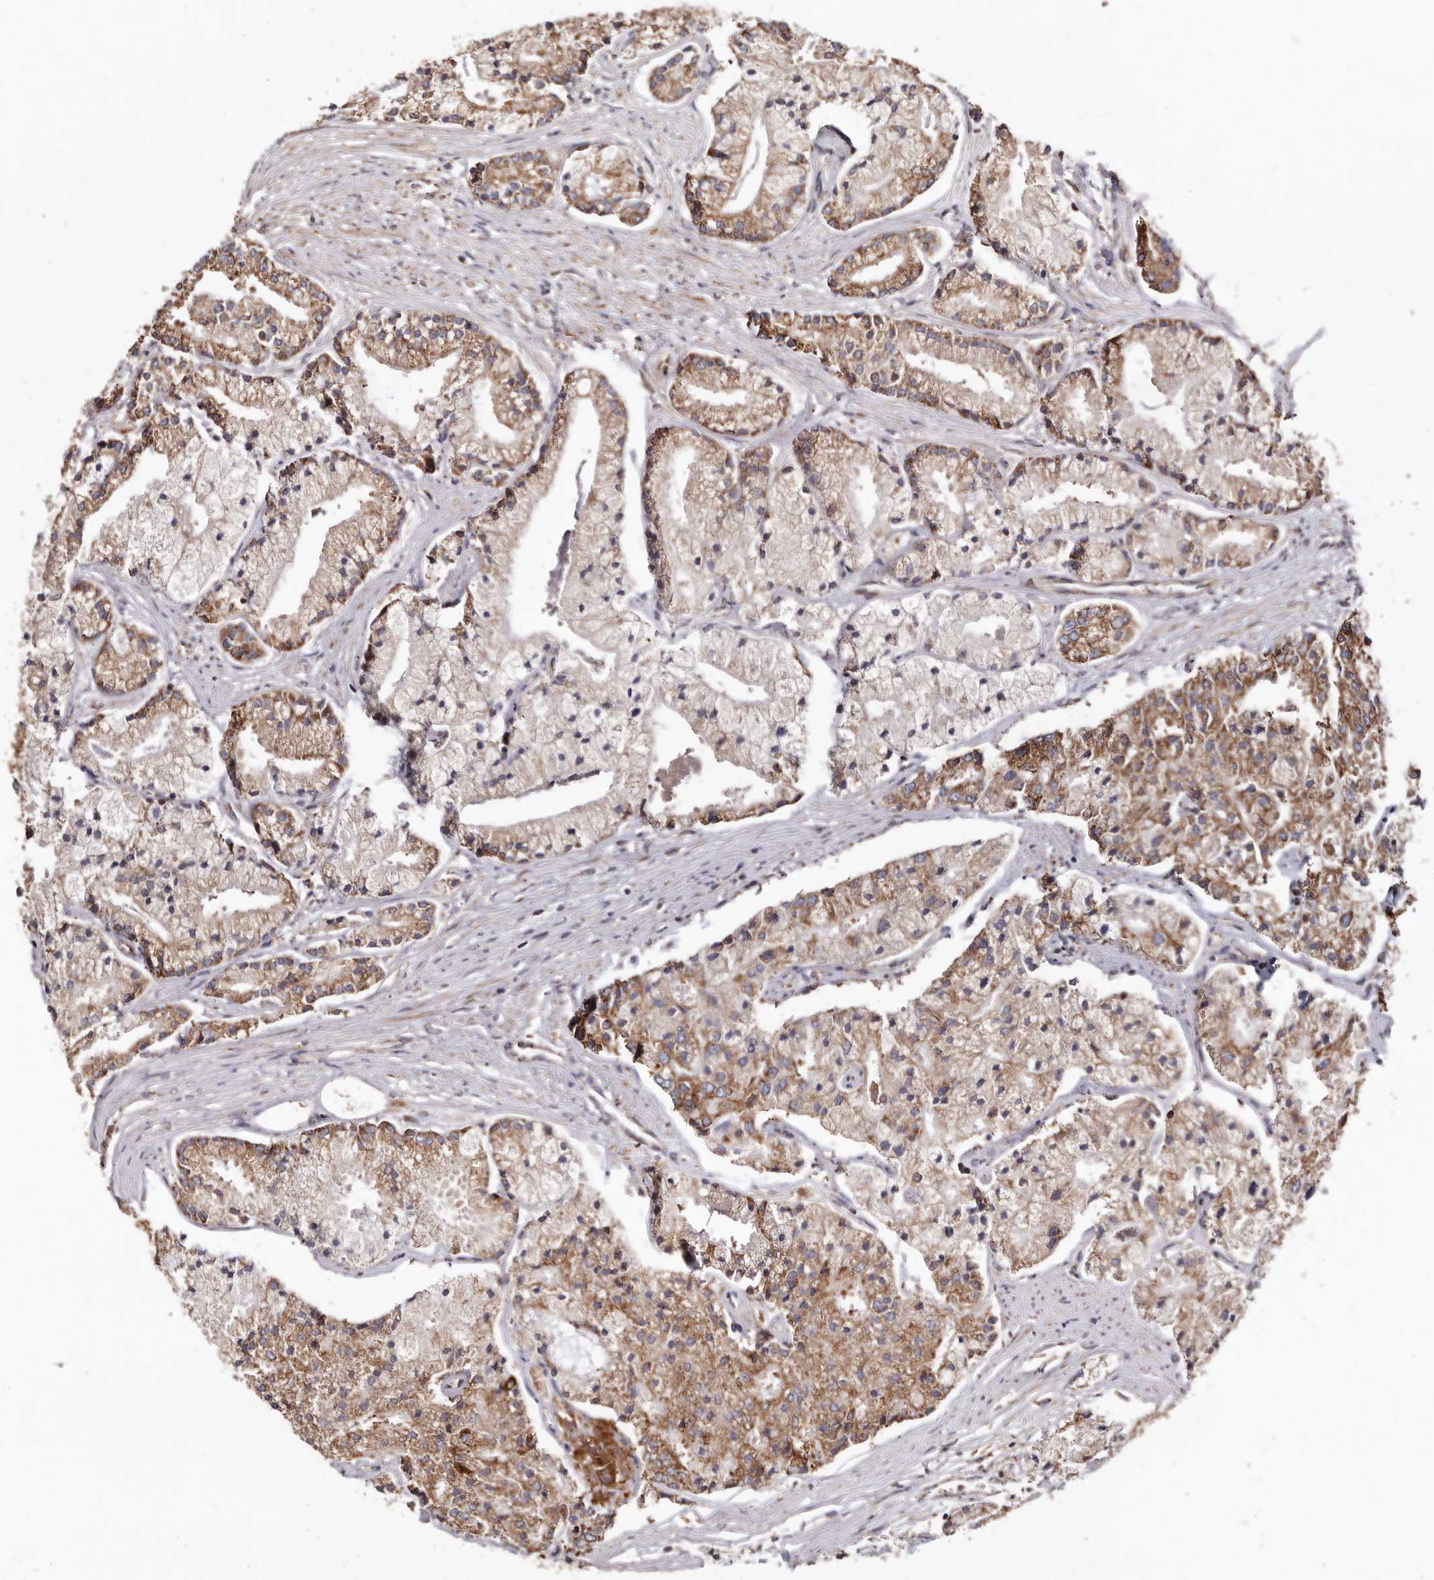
{"staining": {"intensity": "moderate", "quantity": ">75%", "location": "cytoplasmic/membranous"}, "tissue": "prostate cancer", "cell_type": "Tumor cells", "image_type": "cancer", "snomed": [{"axis": "morphology", "description": "Adenocarcinoma, High grade"}, {"axis": "topography", "description": "Prostate"}], "caption": "Tumor cells reveal moderate cytoplasmic/membranous positivity in about >75% of cells in prostate adenocarcinoma (high-grade).", "gene": "COQ8B", "patient": {"sex": "male", "age": 50}}